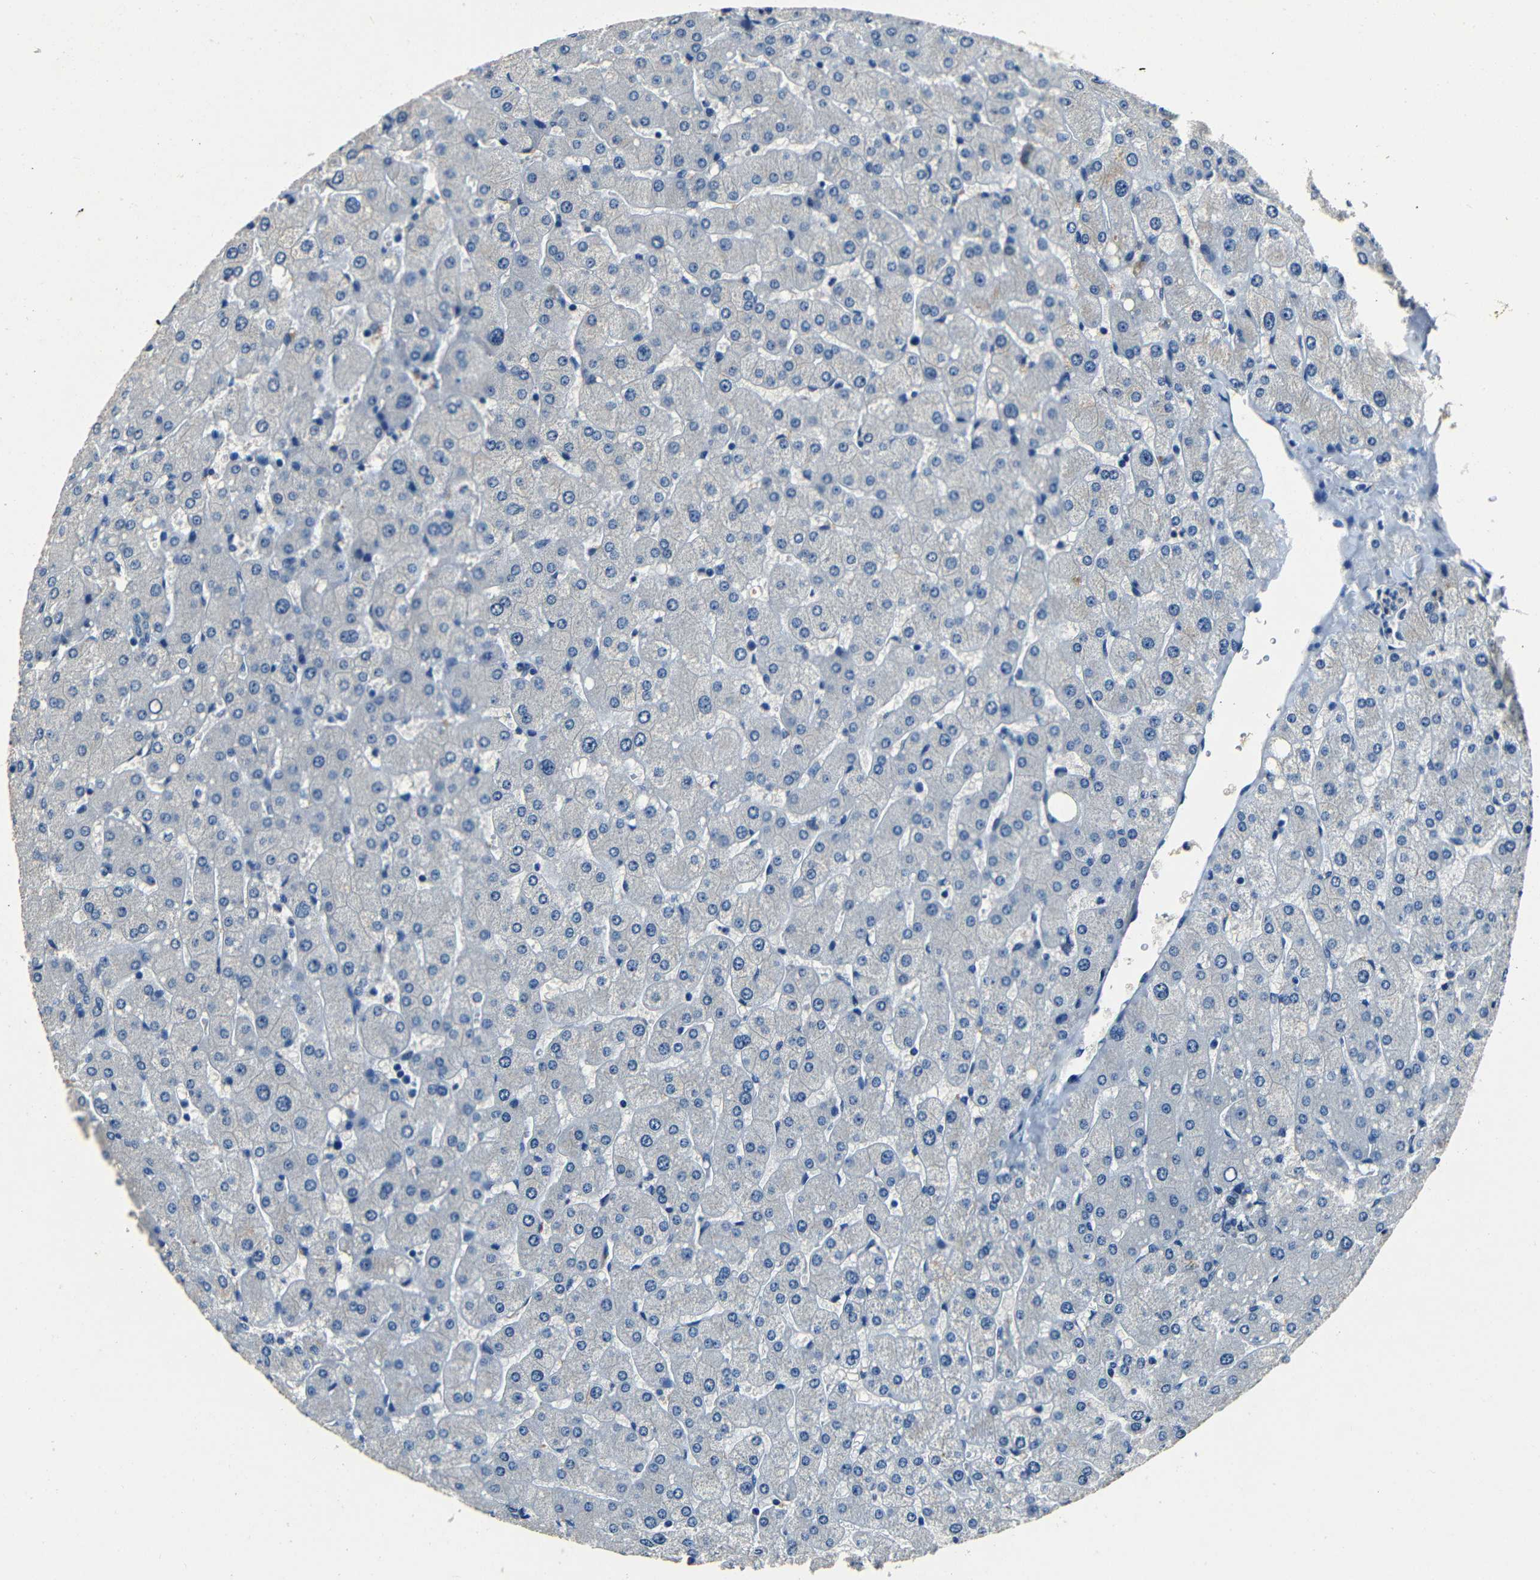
{"staining": {"intensity": "negative", "quantity": "none", "location": "none"}, "tissue": "liver", "cell_type": "Hepatocytes", "image_type": "normal", "snomed": [{"axis": "morphology", "description": "Normal tissue, NOS"}, {"axis": "topography", "description": "Liver"}], "caption": "Normal liver was stained to show a protein in brown. There is no significant staining in hepatocytes. (DAB immunohistochemistry (IHC) visualized using brightfield microscopy, high magnification).", "gene": "NCMAP", "patient": {"sex": "male", "age": 55}}